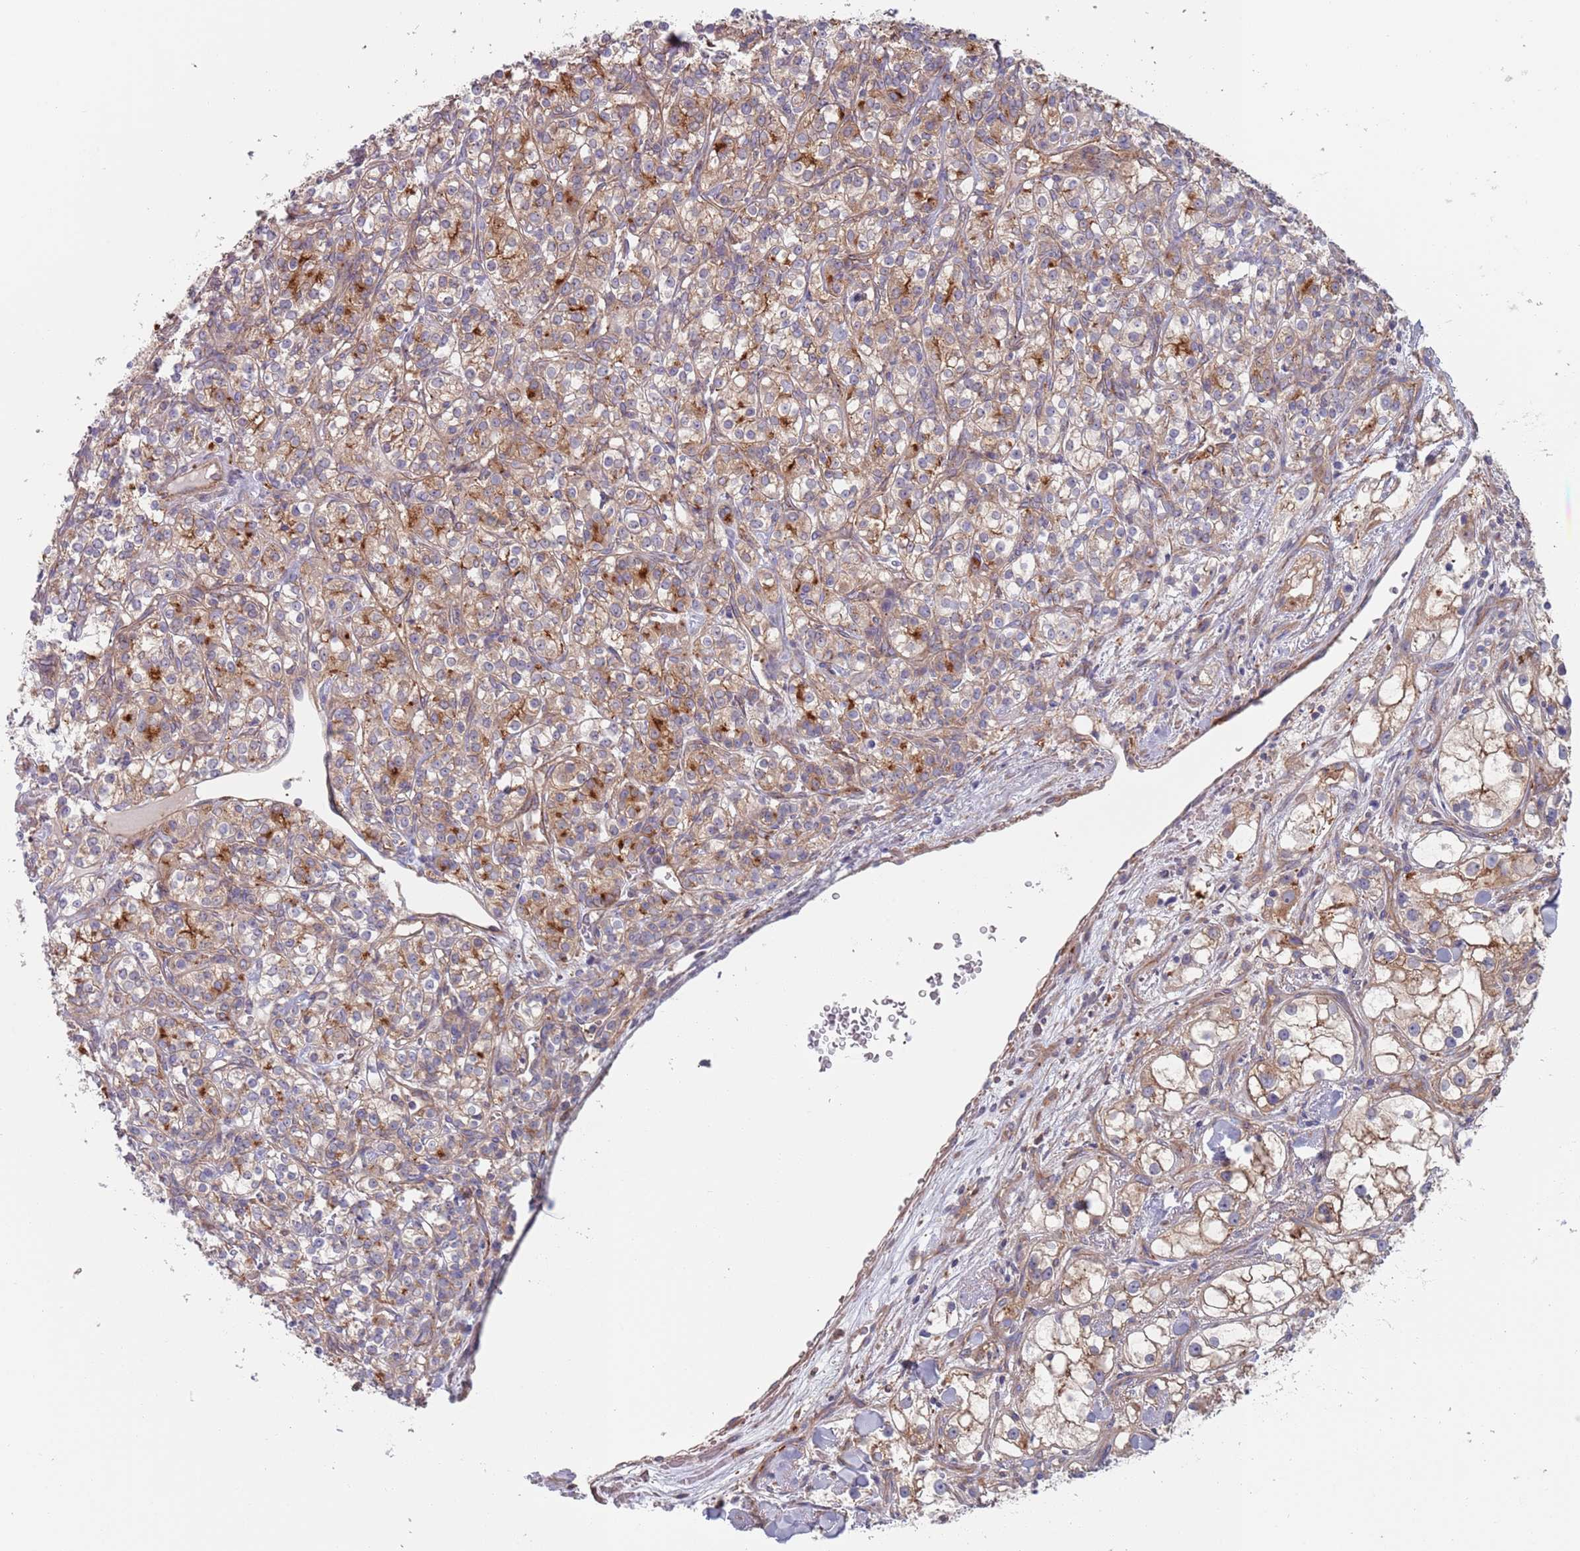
{"staining": {"intensity": "moderate", "quantity": "25%-75%", "location": "cytoplasmic/membranous"}, "tissue": "renal cancer", "cell_type": "Tumor cells", "image_type": "cancer", "snomed": [{"axis": "morphology", "description": "Adenocarcinoma, NOS"}, {"axis": "topography", "description": "Kidney"}], "caption": "The histopathology image exhibits a brown stain indicating the presence of a protein in the cytoplasmic/membranous of tumor cells in renal cancer (adenocarcinoma).", "gene": "APPL2", "patient": {"sex": "male", "age": 77}}